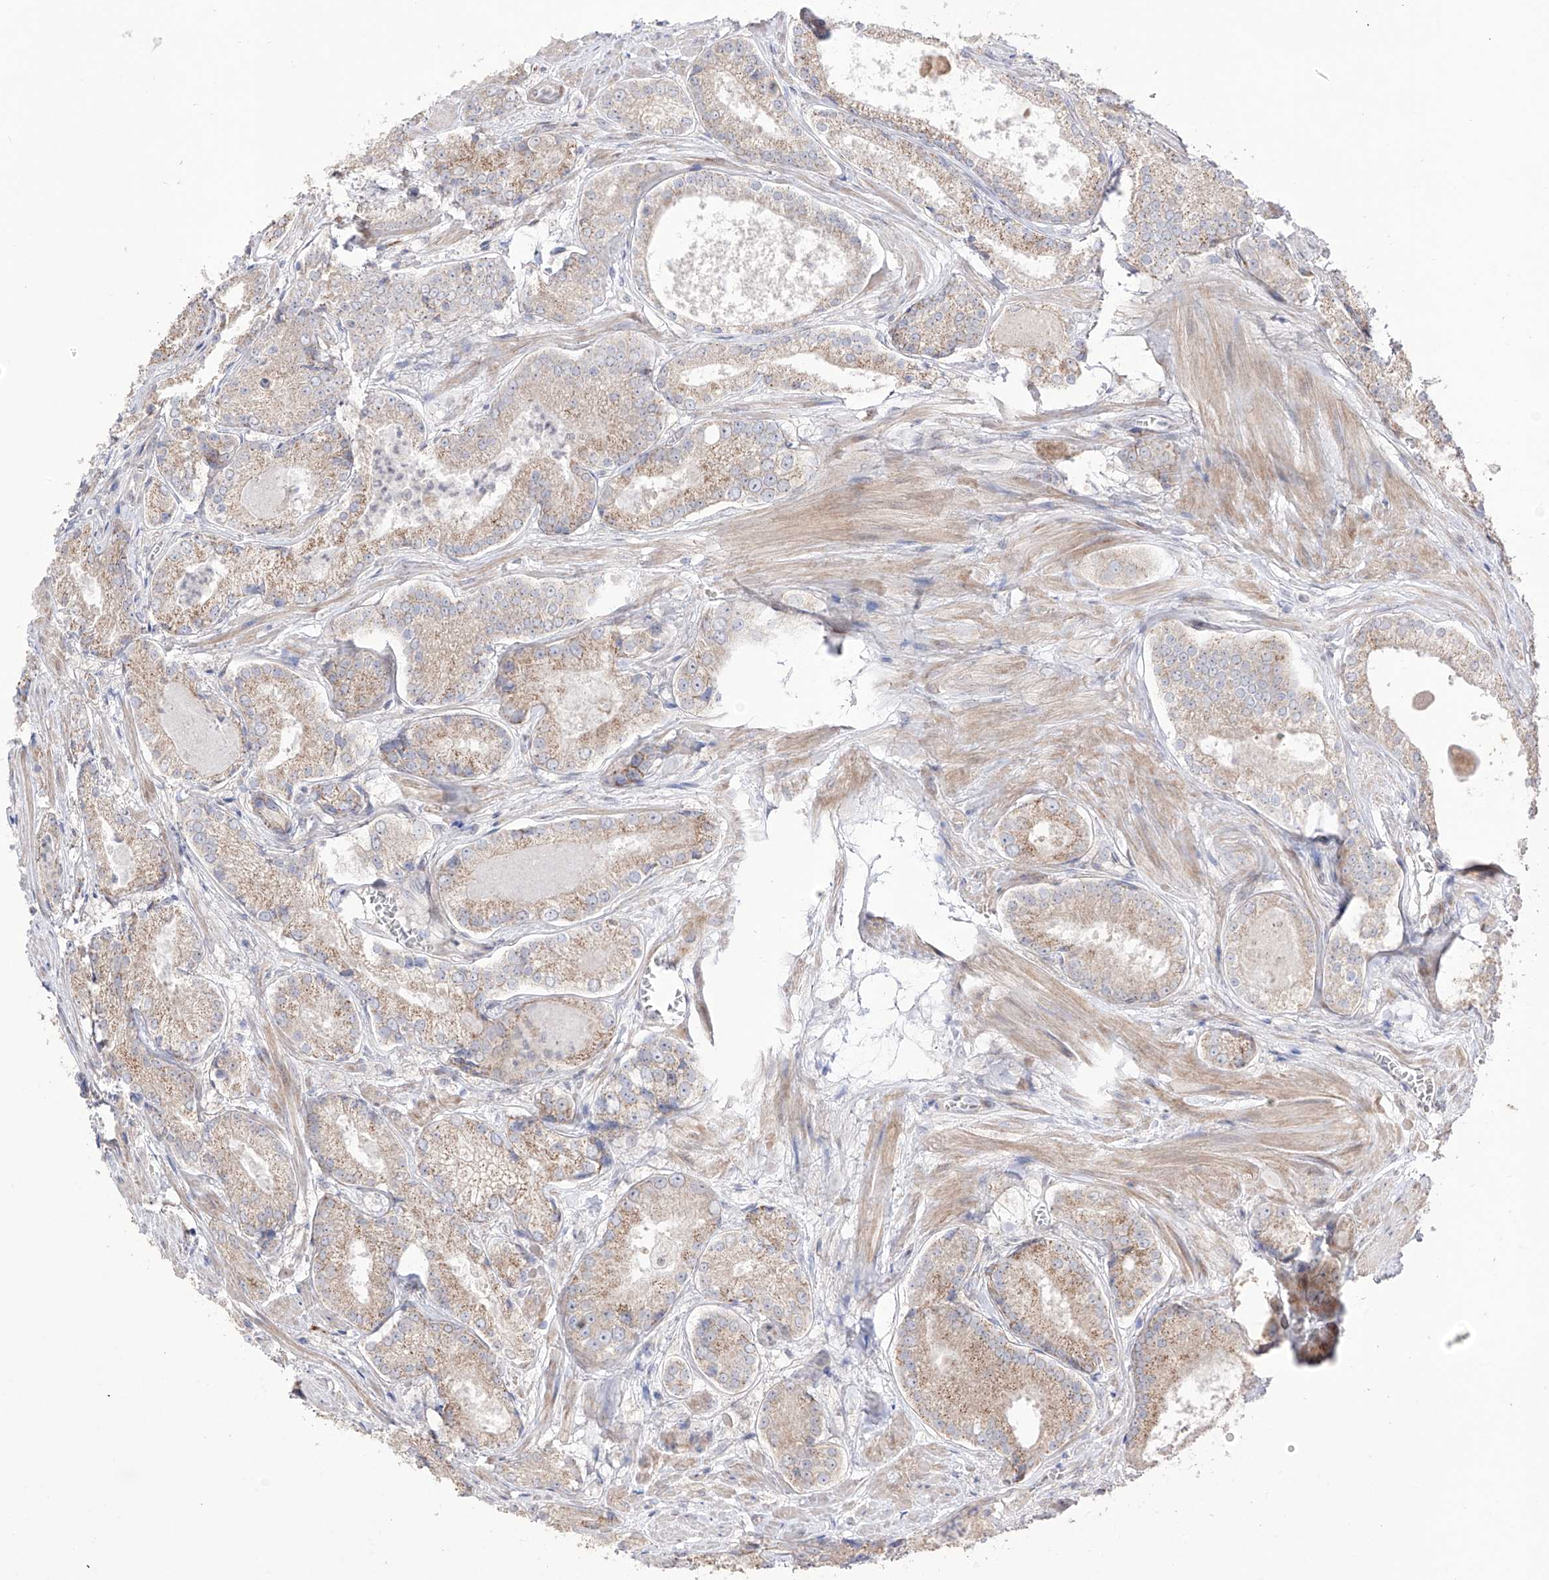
{"staining": {"intensity": "weak", "quantity": ">75%", "location": "cytoplasmic/membranous"}, "tissue": "prostate cancer", "cell_type": "Tumor cells", "image_type": "cancer", "snomed": [{"axis": "morphology", "description": "Adenocarcinoma, Low grade"}, {"axis": "topography", "description": "Prostate"}], "caption": "Weak cytoplasmic/membranous protein positivity is present in about >75% of tumor cells in prostate low-grade adenocarcinoma.", "gene": "YKT6", "patient": {"sex": "male", "age": 54}}